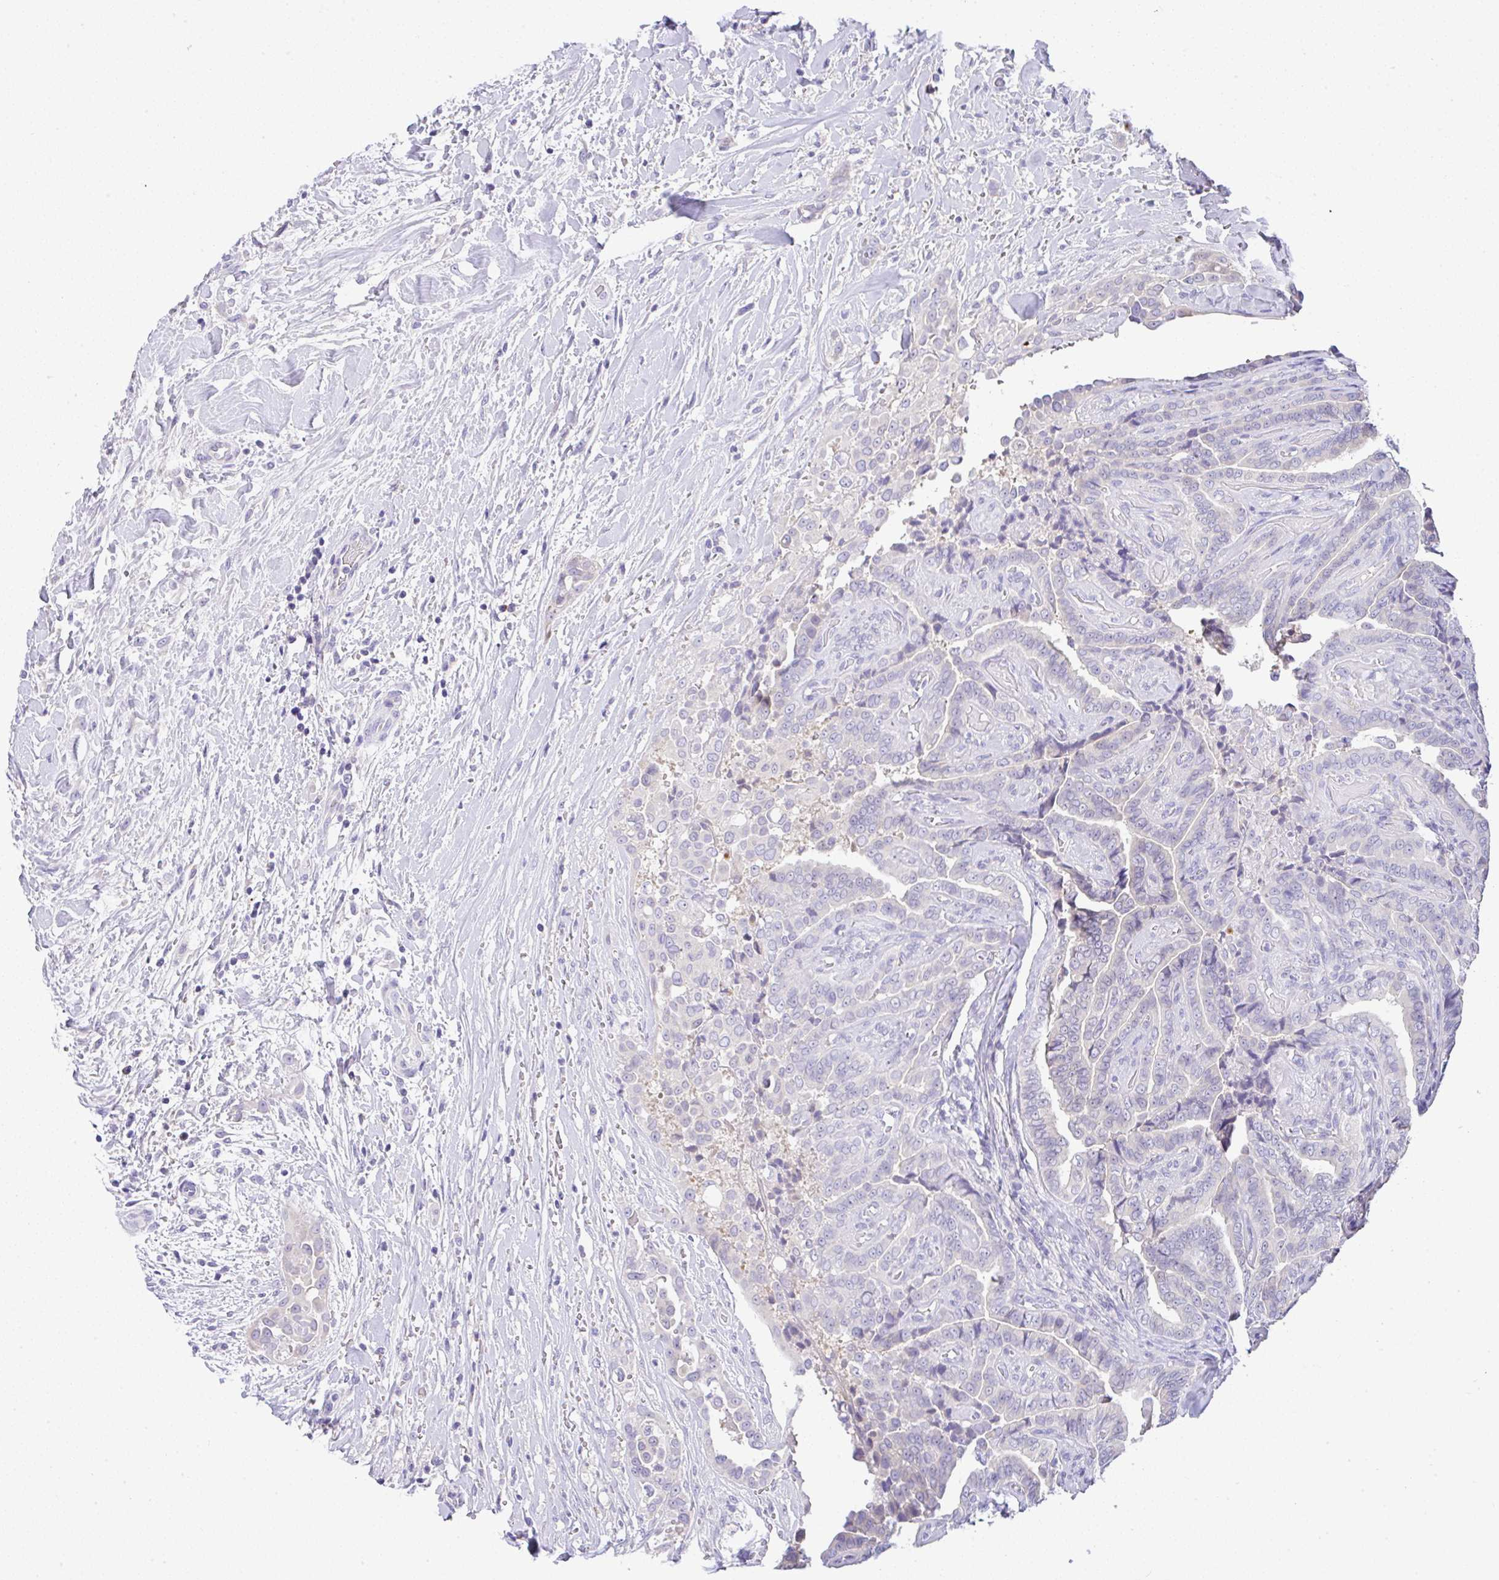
{"staining": {"intensity": "negative", "quantity": "none", "location": "none"}, "tissue": "thyroid cancer", "cell_type": "Tumor cells", "image_type": "cancer", "snomed": [{"axis": "morphology", "description": "Papillary adenocarcinoma, NOS"}, {"axis": "topography", "description": "Thyroid gland"}], "caption": "This image is of papillary adenocarcinoma (thyroid) stained with IHC to label a protein in brown with the nuclei are counter-stained blue. There is no expression in tumor cells.", "gene": "SERPINE3", "patient": {"sex": "male", "age": 61}}